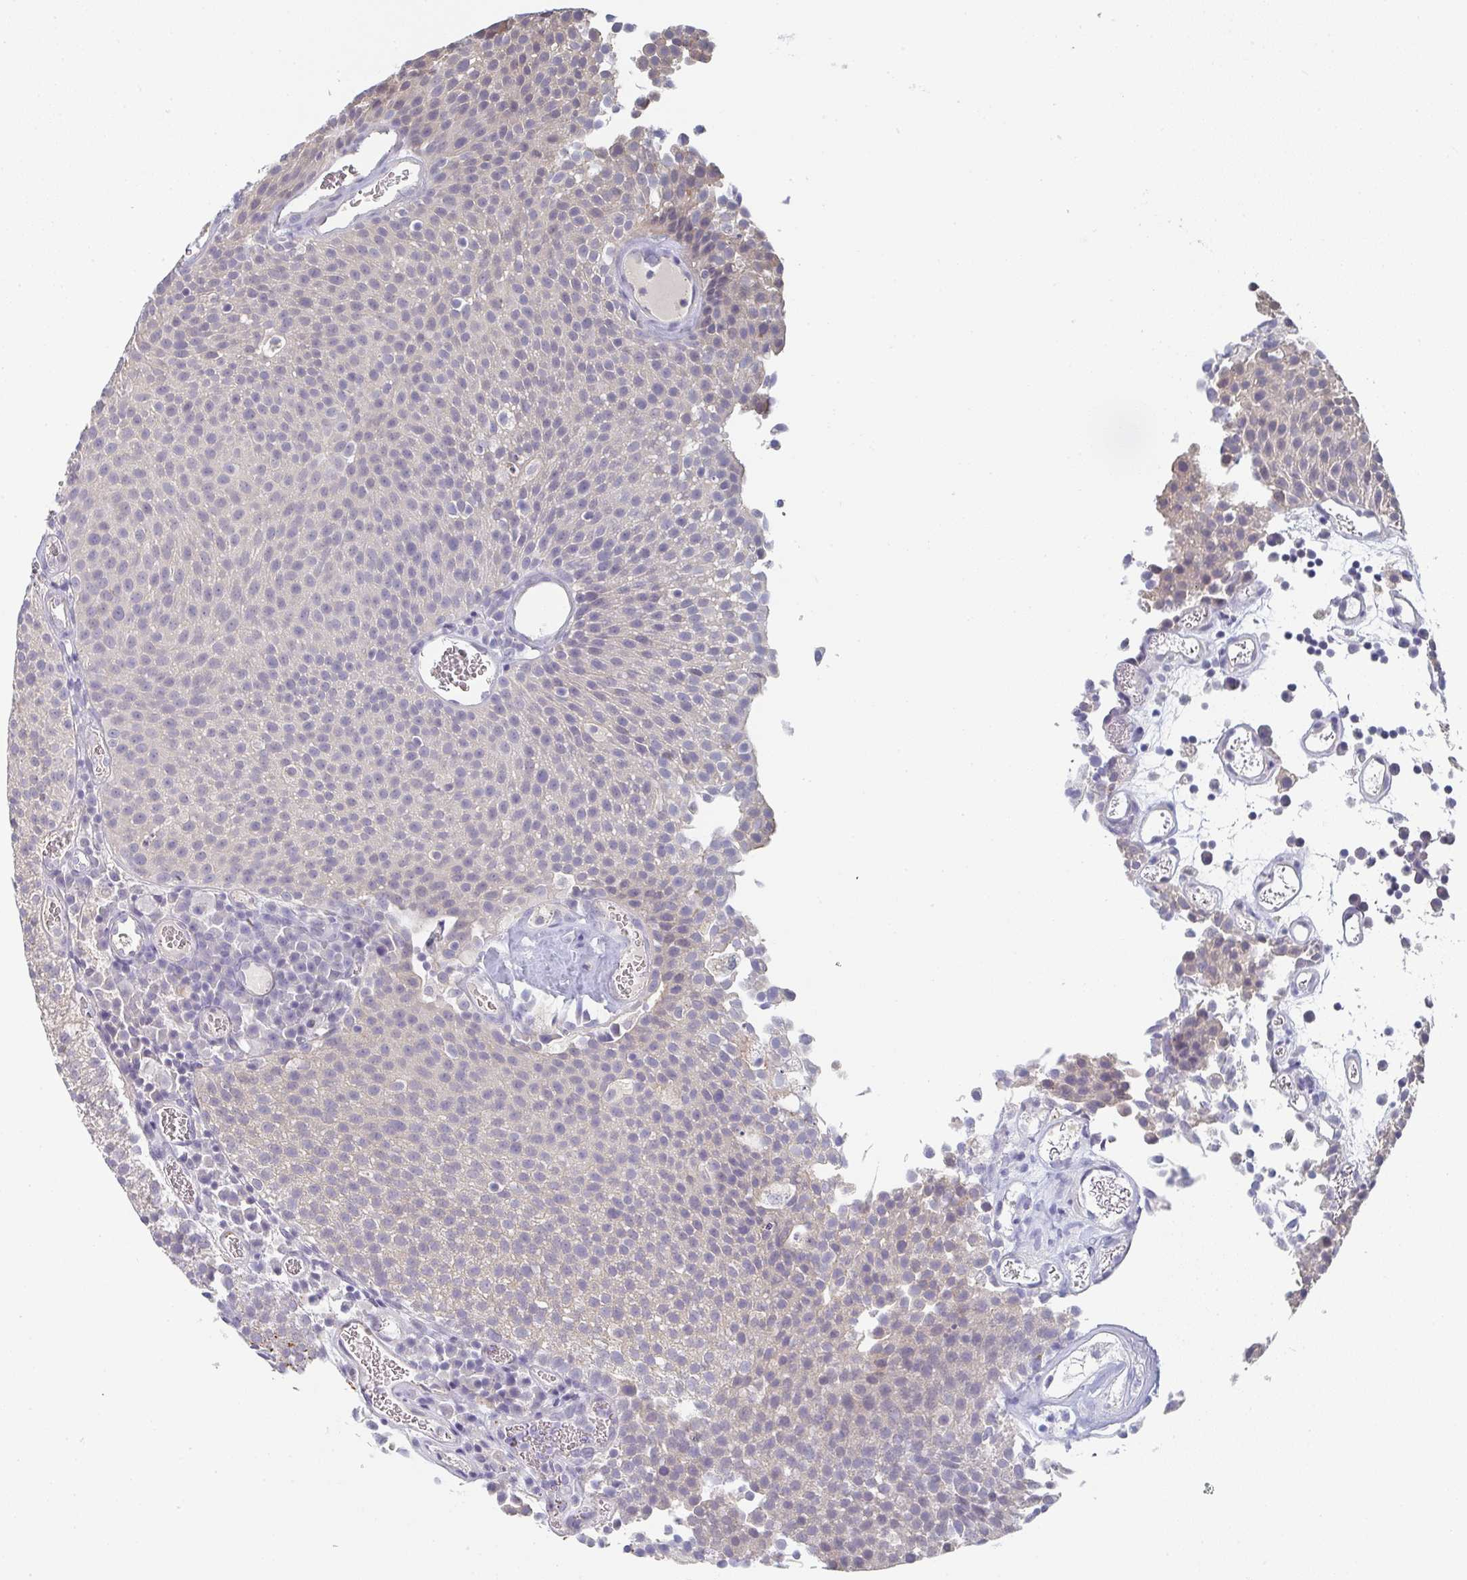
{"staining": {"intensity": "negative", "quantity": "none", "location": "none"}, "tissue": "urothelial cancer", "cell_type": "Tumor cells", "image_type": "cancer", "snomed": [{"axis": "morphology", "description": "Urothelial carcinoma, Low grade"}, {"axis": "topography", "description": "Urinary bladder"}], "caption": "Tumor cells are negative for protein expression in human urothelial carcinoma (low-grade).", "gene": "CHMP5", "patient": {"sex": "female", "age": 79}}